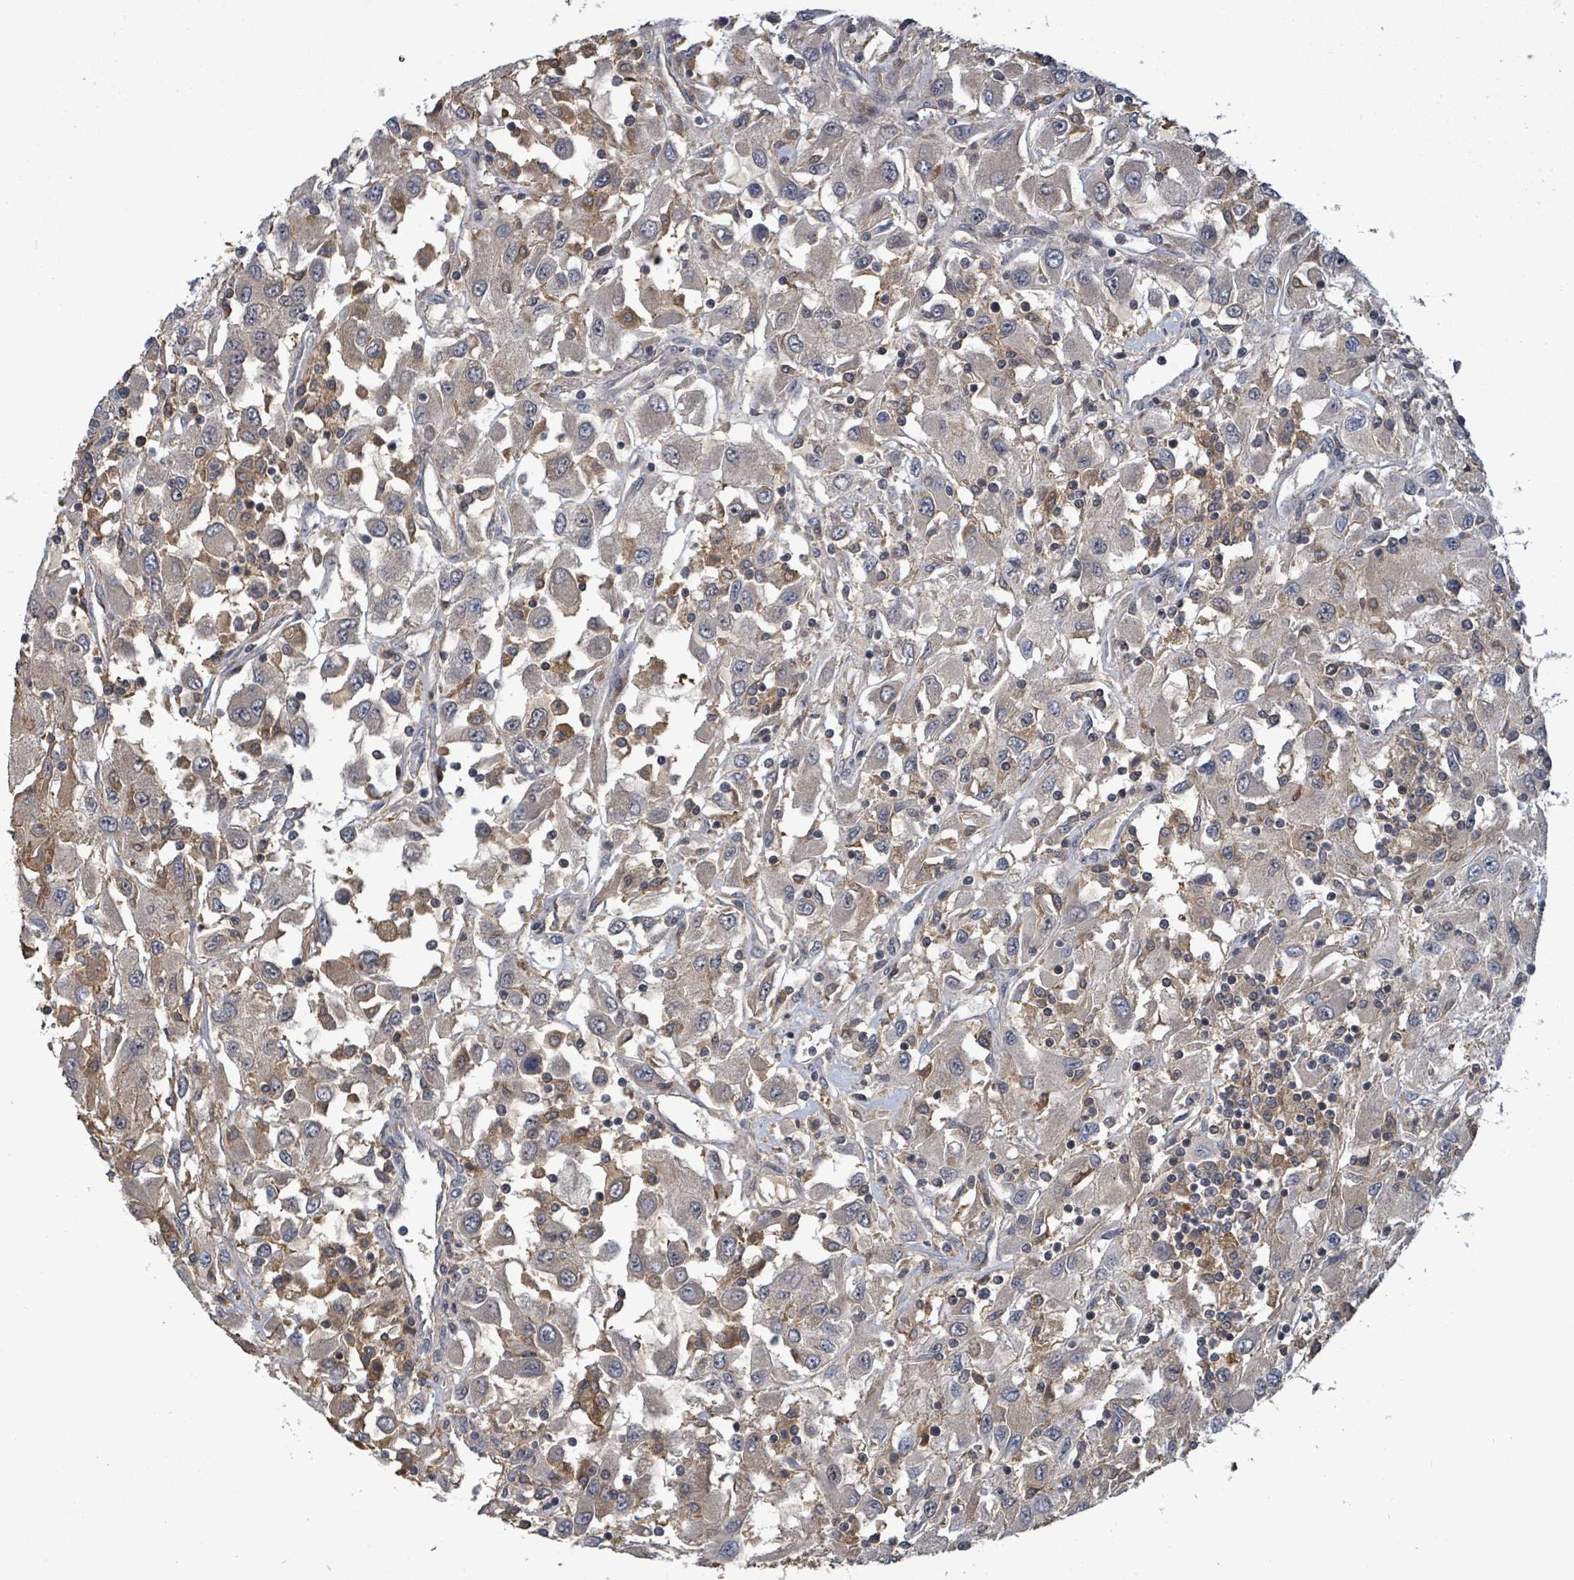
{"staining": {"intensity": "weak", "quantity": "<25%", "location": "cytoplasmic/membranous"}, "tissue": "renal cancer", "cell_type": "Tumor cells", "image_type": "cancer", "snomed": [{"axis": "morphology", "description": "Adenocarcinoma, NOS"}, {"axis": "topography", "description": "Kidney"}], "caption": "Immunohistochemical staining of renal adenocarcinoma displays no significant staining in tumor cells.", "gene": "FBXO6", "patient": {"sex": "female", "age": 67}}